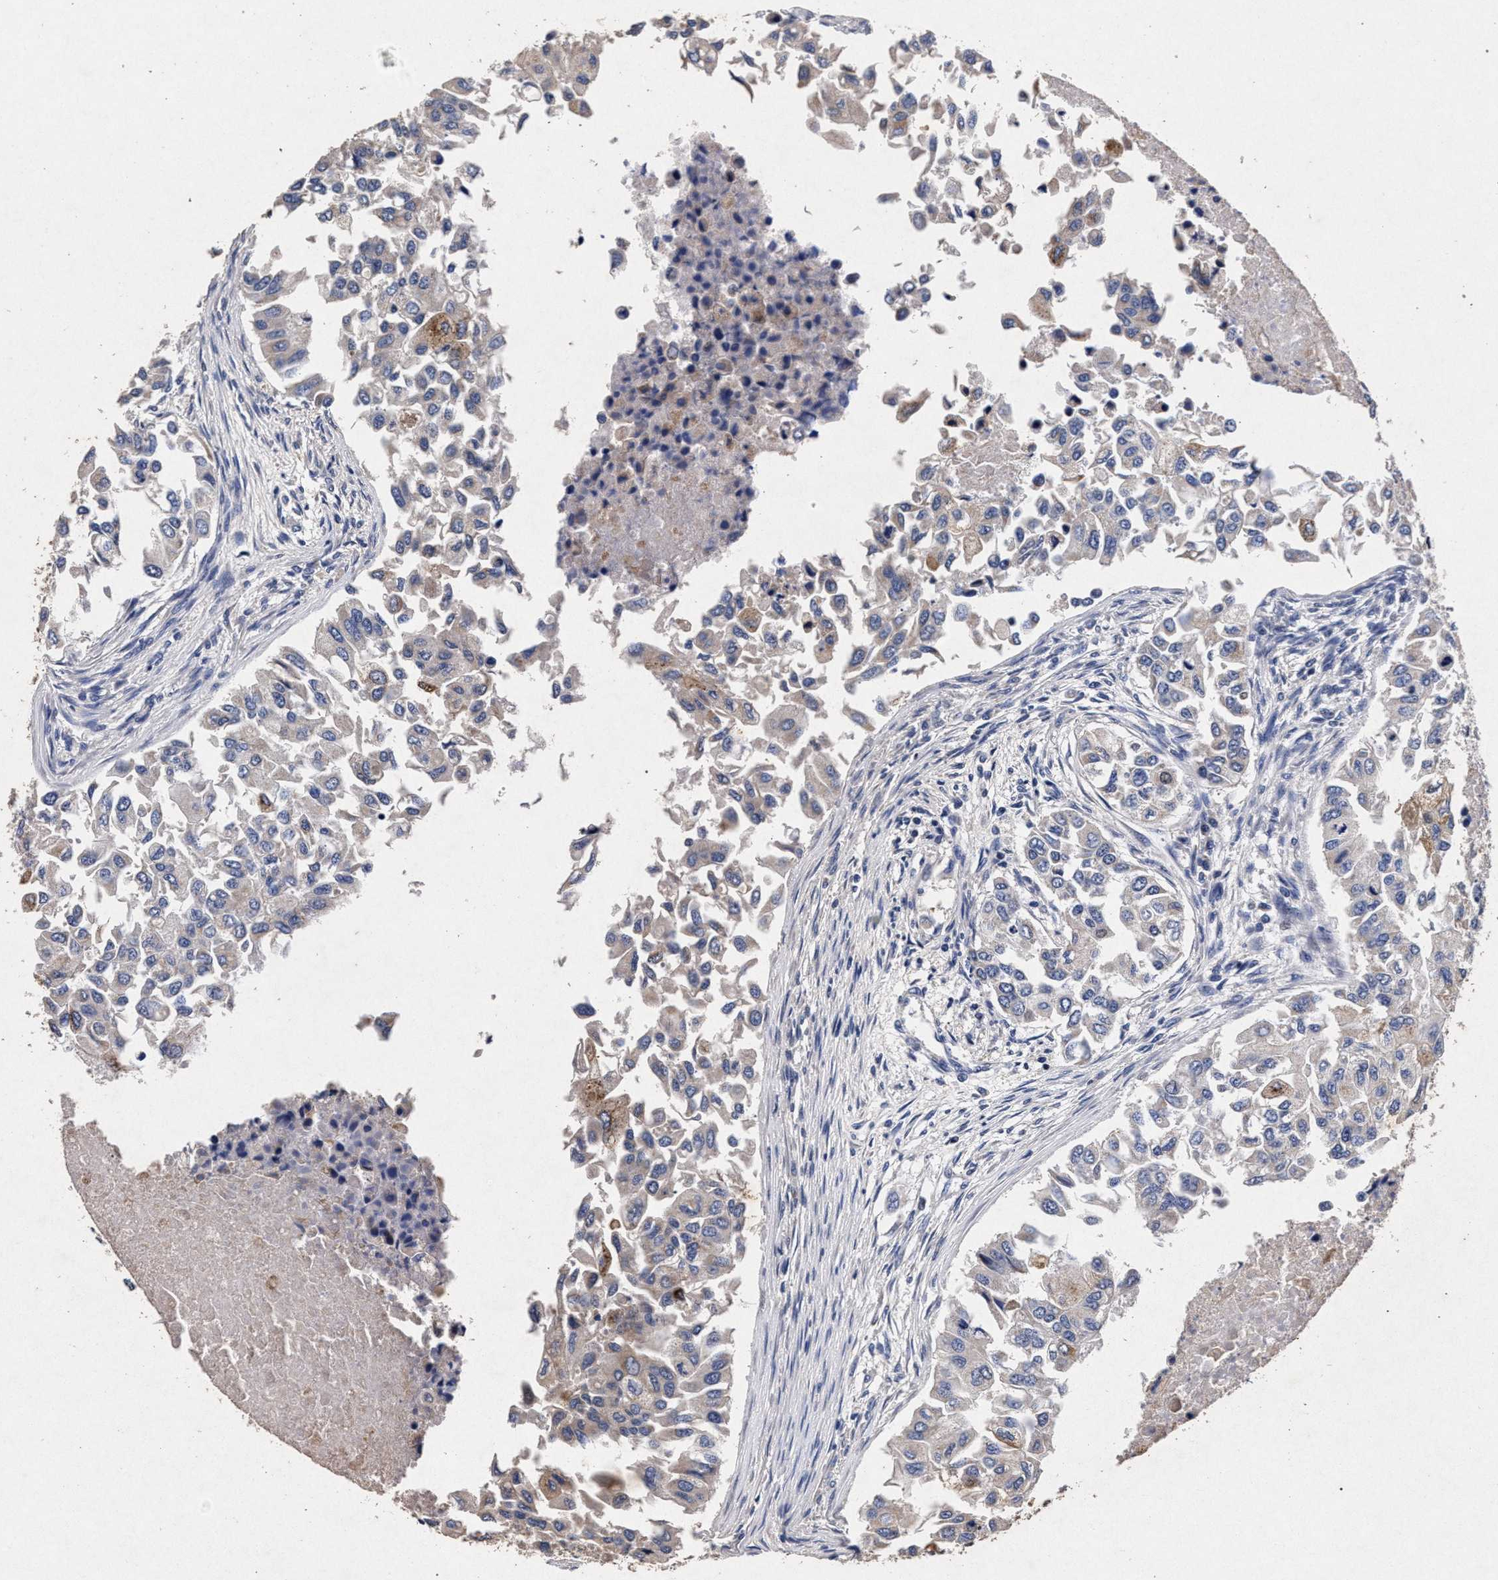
{"staining": {"intensity": "negative", "quantity": "none", "location": "none"}, "tissue": "breast cancer", "cell_type": "Tumor cells", "image_type": "cancer", "snomed": [{"axis": "morphology", "description": "Normal tissue, NOS"}, {"axis": "morphology", "description": "Duct carcinoma"}, {"axis": "topography", "description": "Breast"}], "caption": "This is an immunohistochemistry (IHC) histopathology image of human infiltrating ductal carcinoma (breast). There is no expression in tumor cells.", "gene": "ATP1A2", "patient": {"sex": "female", "age": 49}}